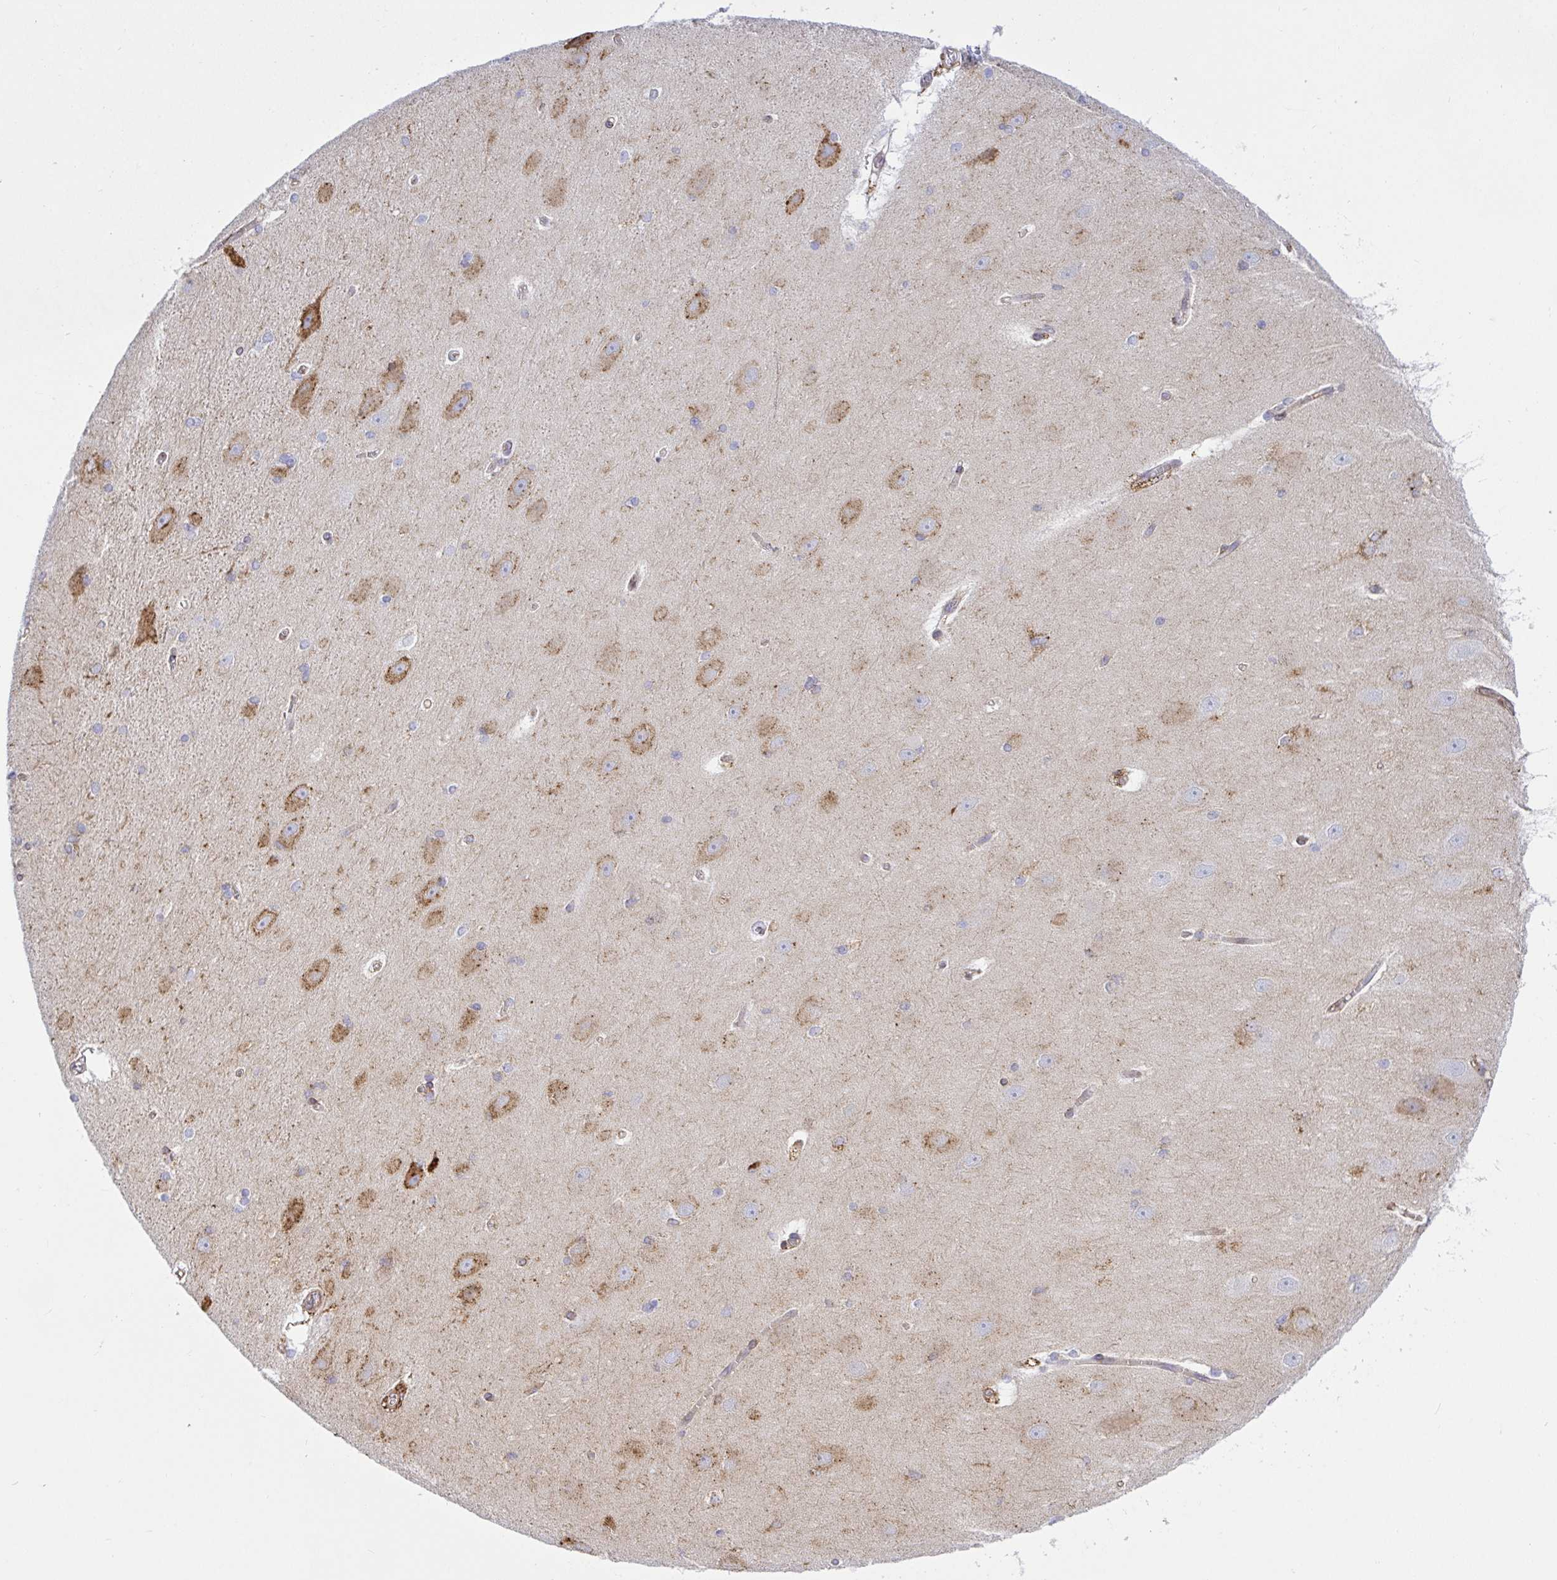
{"staining": {"intensity": "moderate", "quantity": "<25%", "location": "cytoplasmic/membranous"}, "tissue": "hippocampus", "cell_type": "Glial cells", "image_type": "normal", "snomed": [{"axis": "morphology", "description": "Normal tissue, NOS"}, {"axis": "topography", "description": "Cerebral cortex"}, {"axis": "topography", "description": "Hippocampus"}], "caption": "Protein staining by IHC shows moderate cytoplasmic/membranous staining in about <25% of glial cells in normal hippocampus. The protein of interest is shown in brown color, while the nuclei are stained blue.", "gene": "CLGN", "patient": {"sex": "female", "age": 19}}